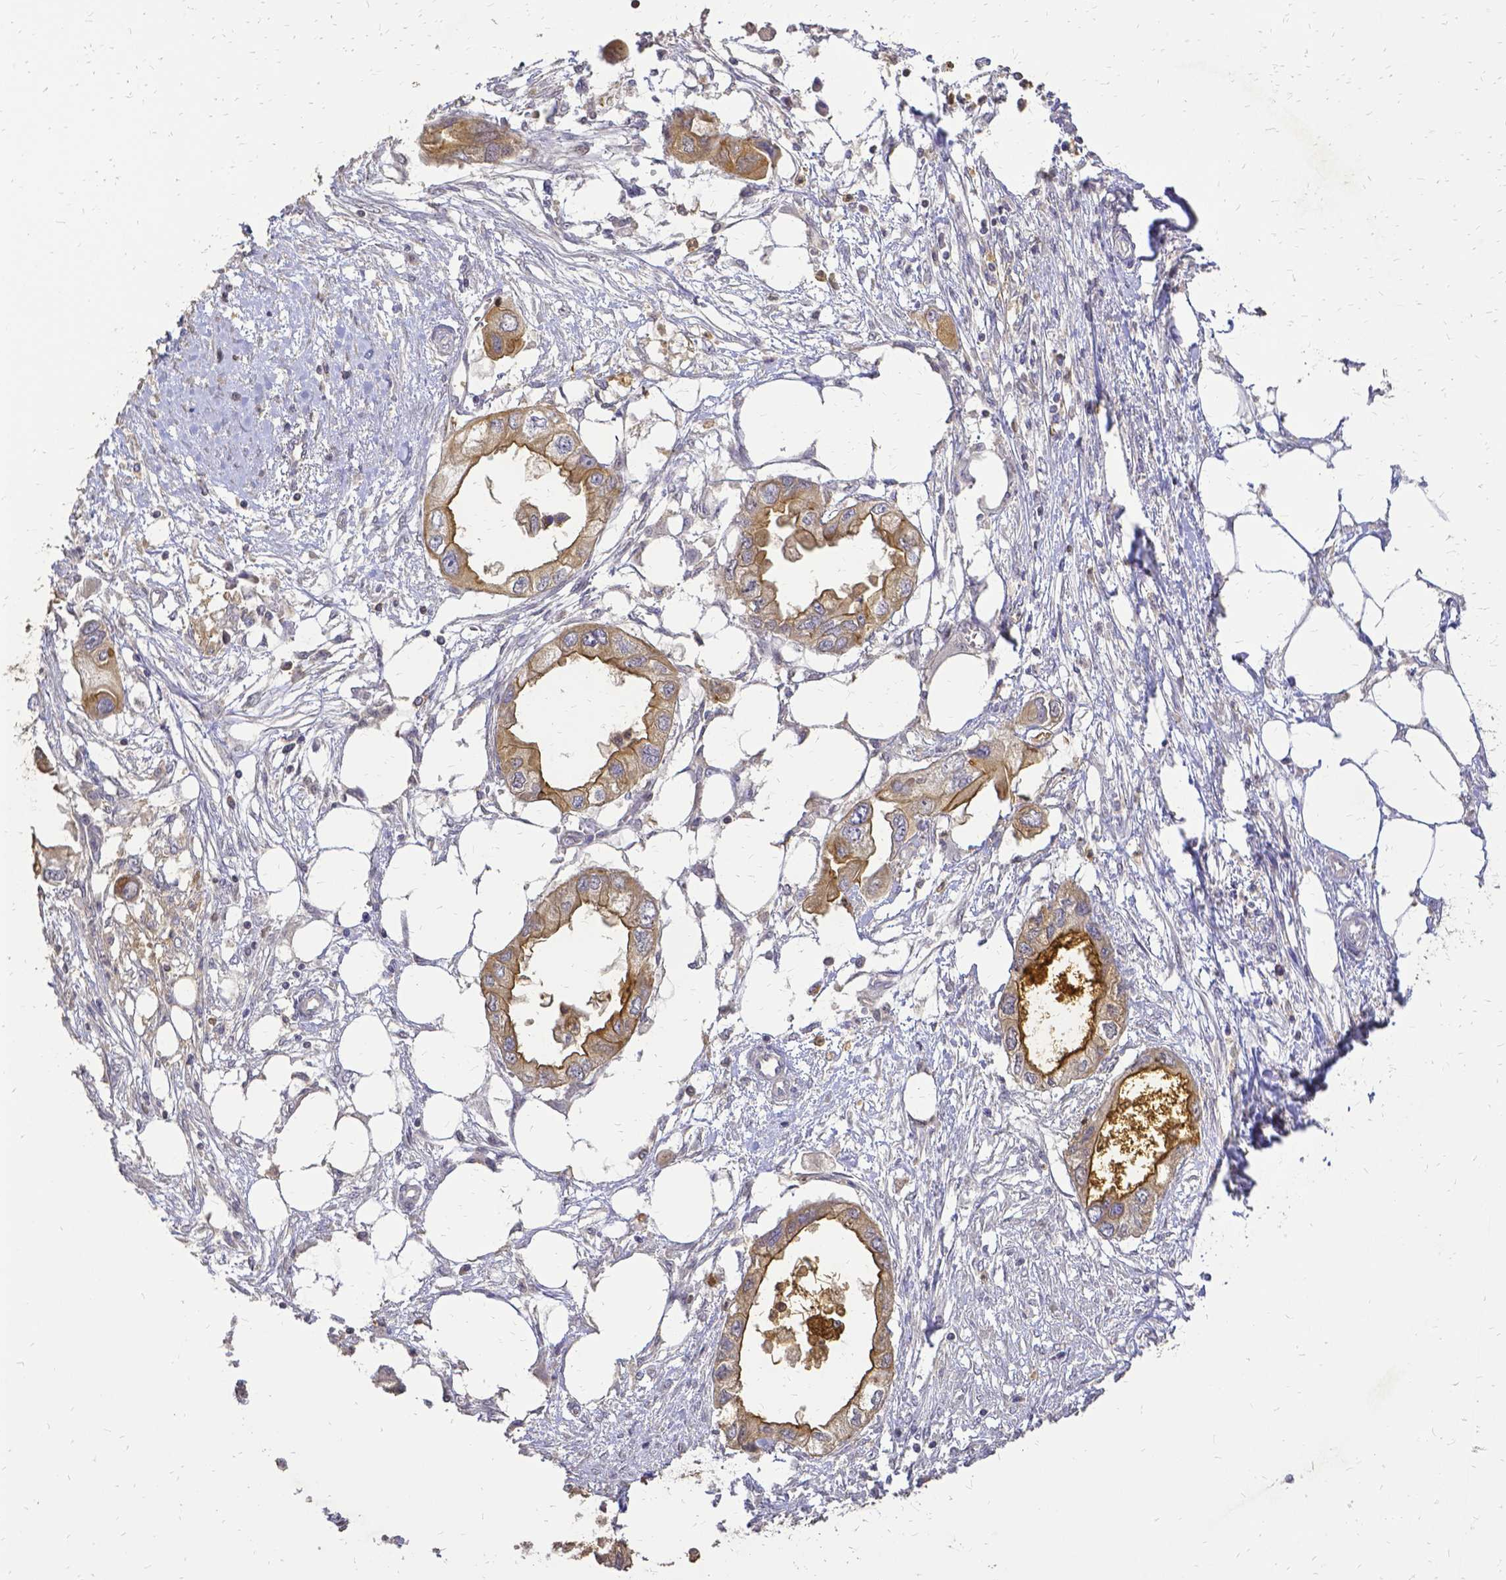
{"staining": {"intensity": "moderate", "quantity": ">75%", "location": "cytoplasmic/membranous"}, "tissue": "endometrial cancer", "cell_type": "Tumor cells", "image_type": "cancer", "snomed": [{"axis": "morphology", "description": "Adenocarcinoma, NOS"}, {"axis": "morphology", "description": "Adenocarcinoma, metastatic, NOS"}, {"axis": "topography", "description": "Adipose tissue"}, {"axis": "topography", "description": "Endometrium"}], "caption": "Endometrial adenocarcinoma tissue reveals moderate cytoplasmic/membranous positivity in about >75% of tumor cells The protein of interest is shown in brown color, while the nuclei are stained blue.", "gene": "CIB1", "patient": {"sex": "female", "age": 67}}